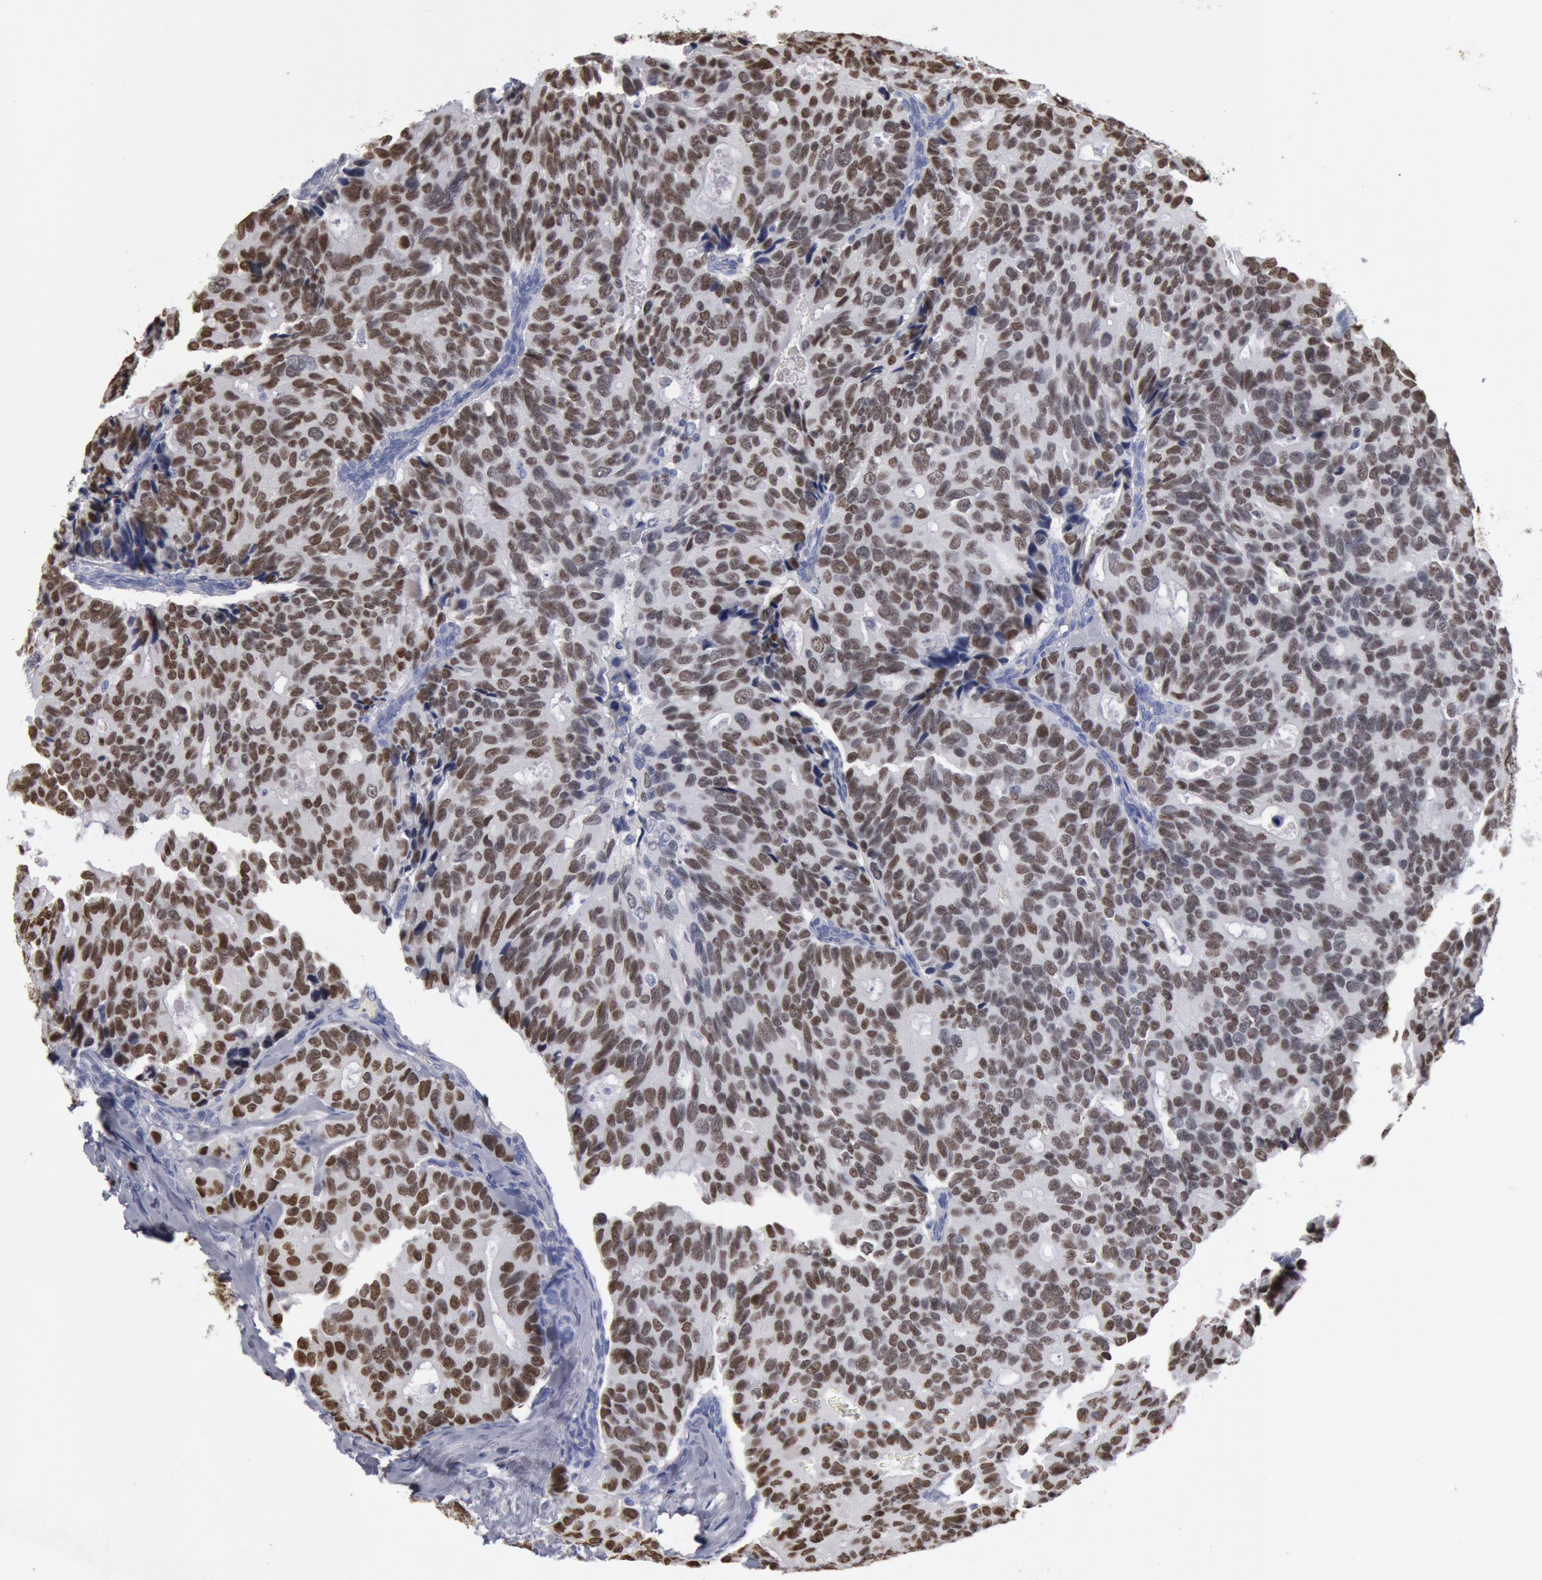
{"staining": {"intensity": "strong", "quantity": ">75%", "location": "nuclear"}, "tissue": "breast cancer", "cell_type": "Tumor cells", "image_type": "cancer", "snomed": [{"axis": "morphology", "description": "Duct carcinoma"}, {"axis": "topography", "description": "Breast"}], "caption": "The image reveals staining of breast intraductal carcinoma, revealing strong nuclear protein expression (brown color) within tumor cells. (DAB IHC, brown staining for protein, blue staining for nuclei).", "gene": "FOXA2", "patient": {"sex": "female", "age": 69}}